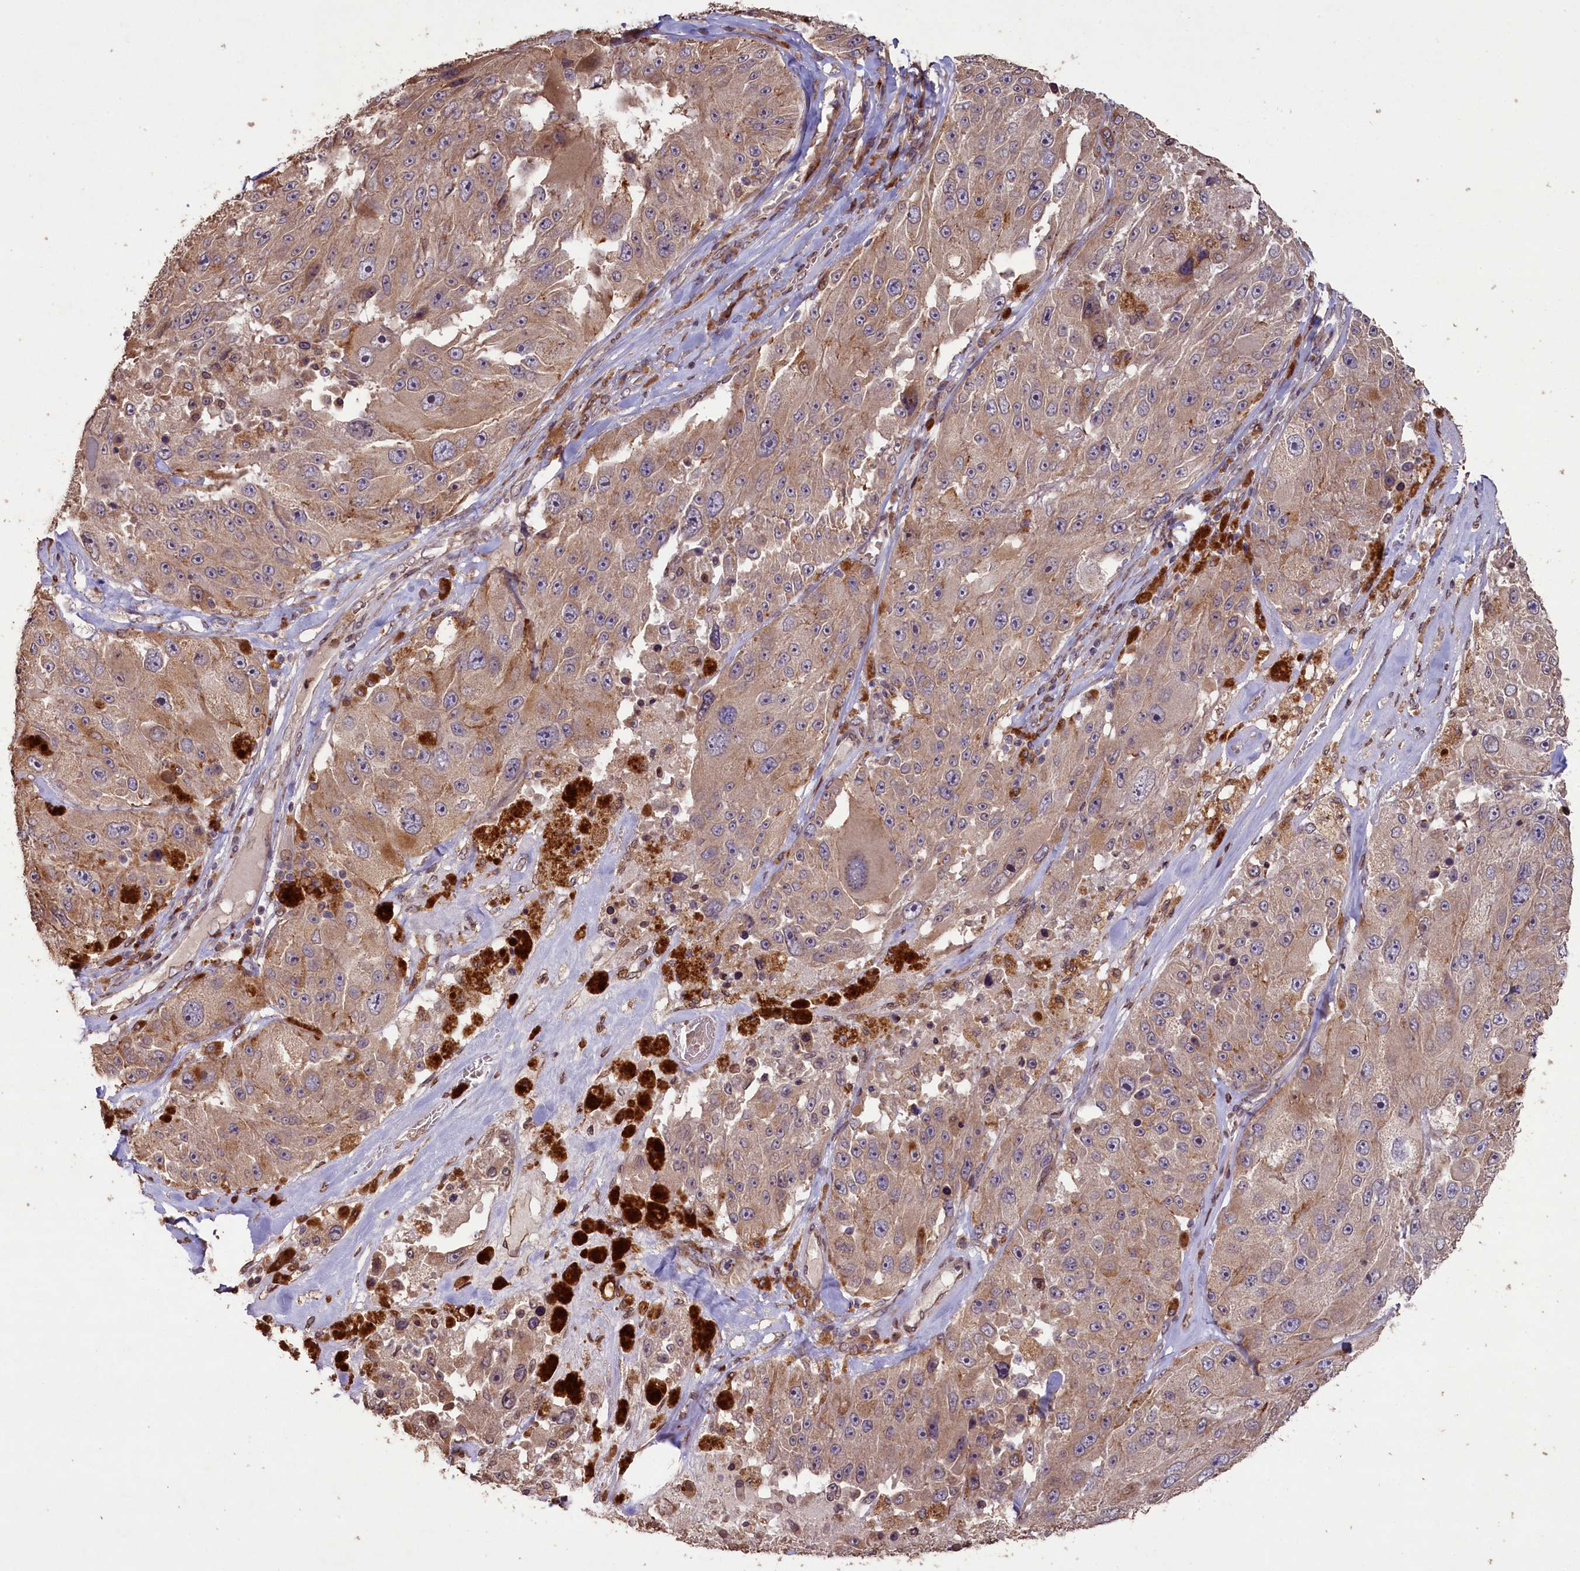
{"staining": {"intensity": "weak", "quantity": ">75%", "location": "cytoplasmic/membranous"}, "tissue": "melanoma", "cell_type": "Tumor cells", "image_type": "cancer", "snomed": [{"axis": "morphology", "description": "Malignant melanoma, Metastatic site"}, {"axis": "topography", "description": "Lymph node"}], "caption": "Human melanoma stained with a brown dye displays weak cytoplasmic/membranous positive positivity in approximately >75% of tumor cells.", "gene": "SLC38A7", "patient": {"sex": "male", "age": 62}}